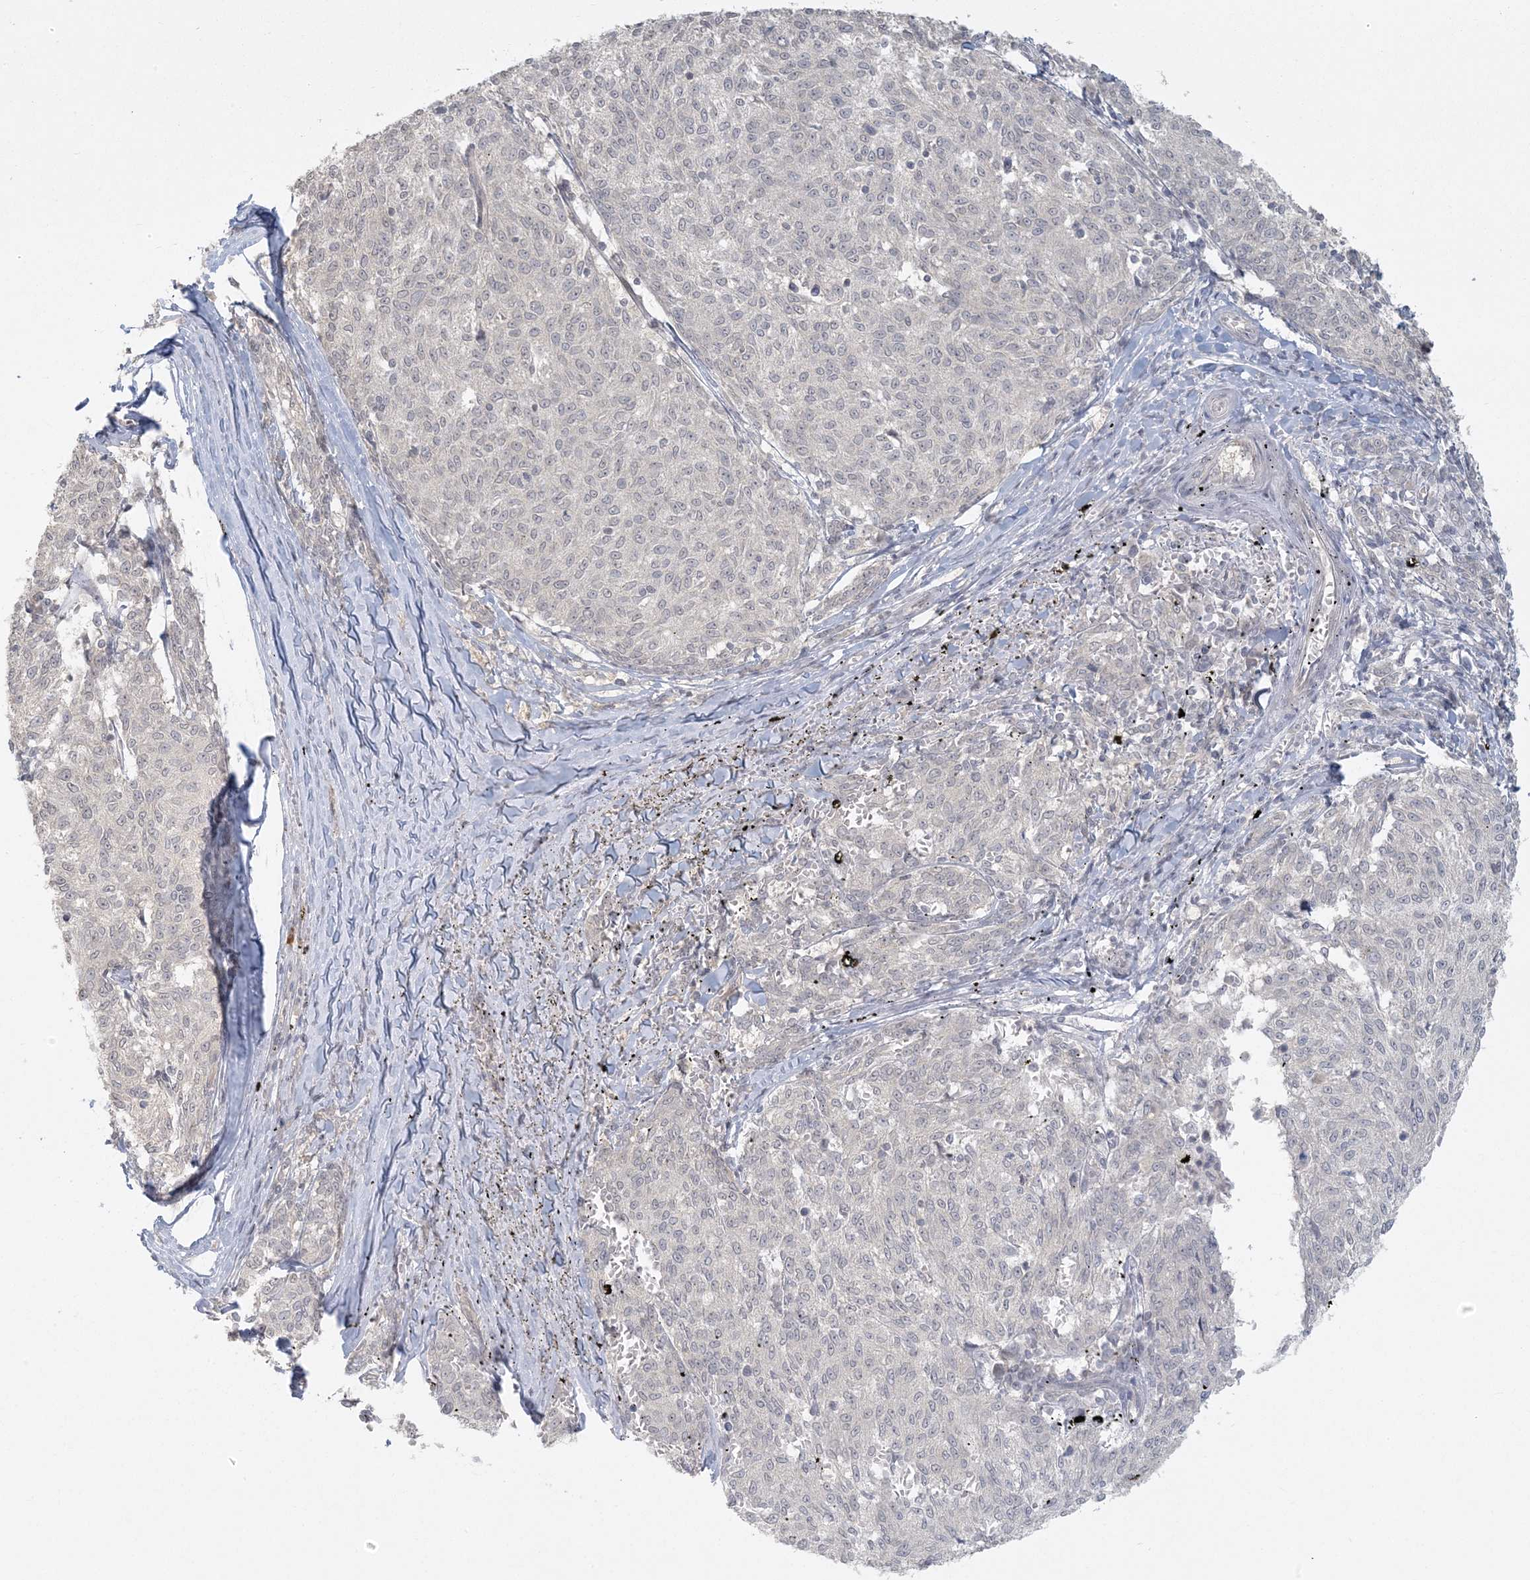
{"staining": {"intensity": "negative", "quantity": "none", "location": "none"}, "tissue": "melanoma", "cell_type": "Tumor cells", "image_type": "cancer", "snomed": [{"axis": "morphology", "description": "Malignant melanoma, NOS"}, {"axis": "topography", "description": "Skin"}], "caption": "Tumor cells are negative for brown protein staining in malignant melanoma.", "gene": "LIPT1", "patient": {"sex": "female", "age": 72}}